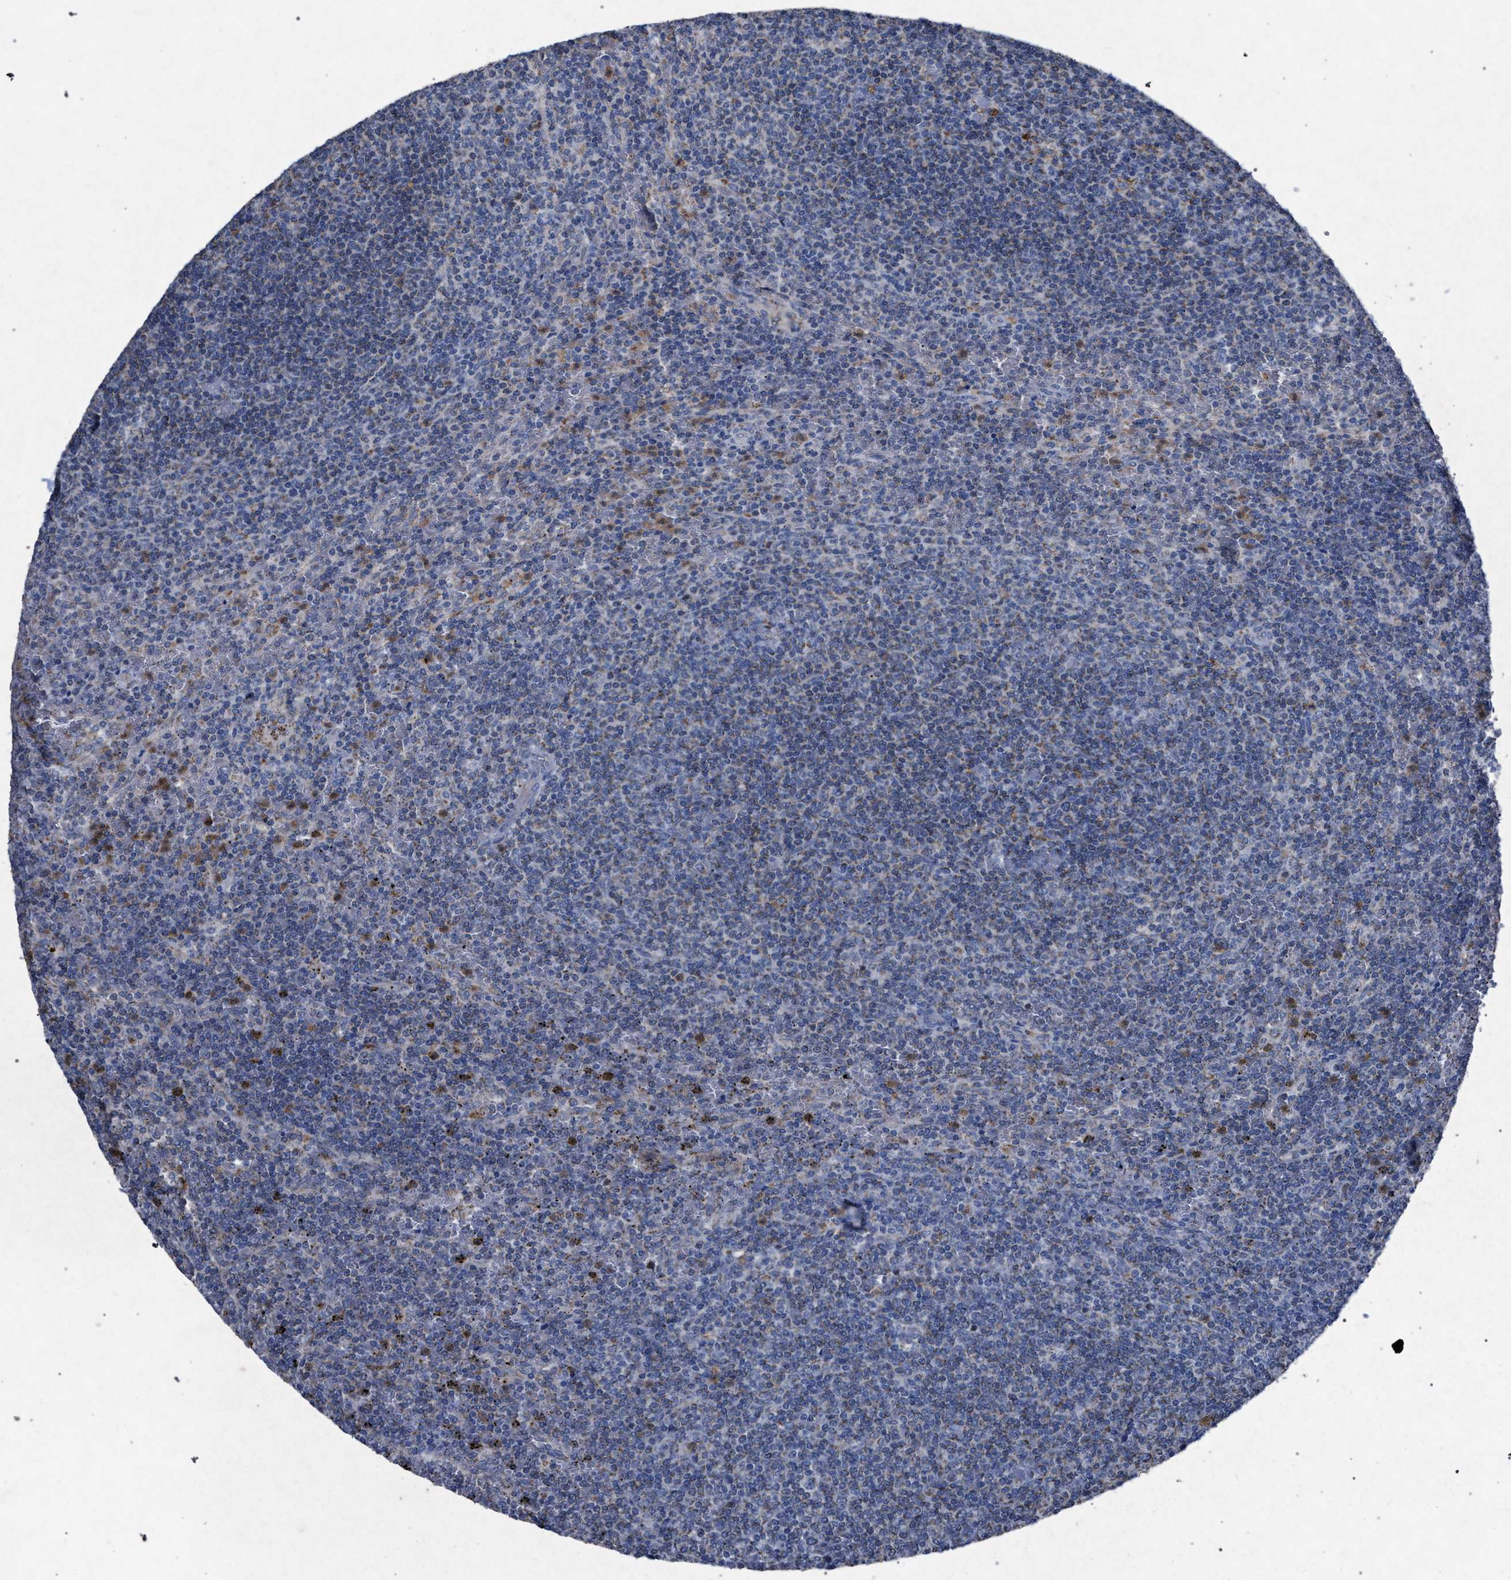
{"staining": {"intensity": "weak", "quantity": "<25%", "location": "cytoplasmic/membranous"}, "tissue": "lymphoma", "cell_type": "Tumor cells", "image_type": "cancer", "snomed": [{"axis": "morphology", "description": "Malignant lymphoma, non-Hodgkin's type, Low grade"}, {"axis": "topography", "description": "Spleen"}], "caption": "A histopathology image of human low-grade malignant lymphoma, non-Hodgkin's type is negative for staining in tumor cells.", "gene": "HSD17B4", "patient": {"sex": "female", "age": 19}}